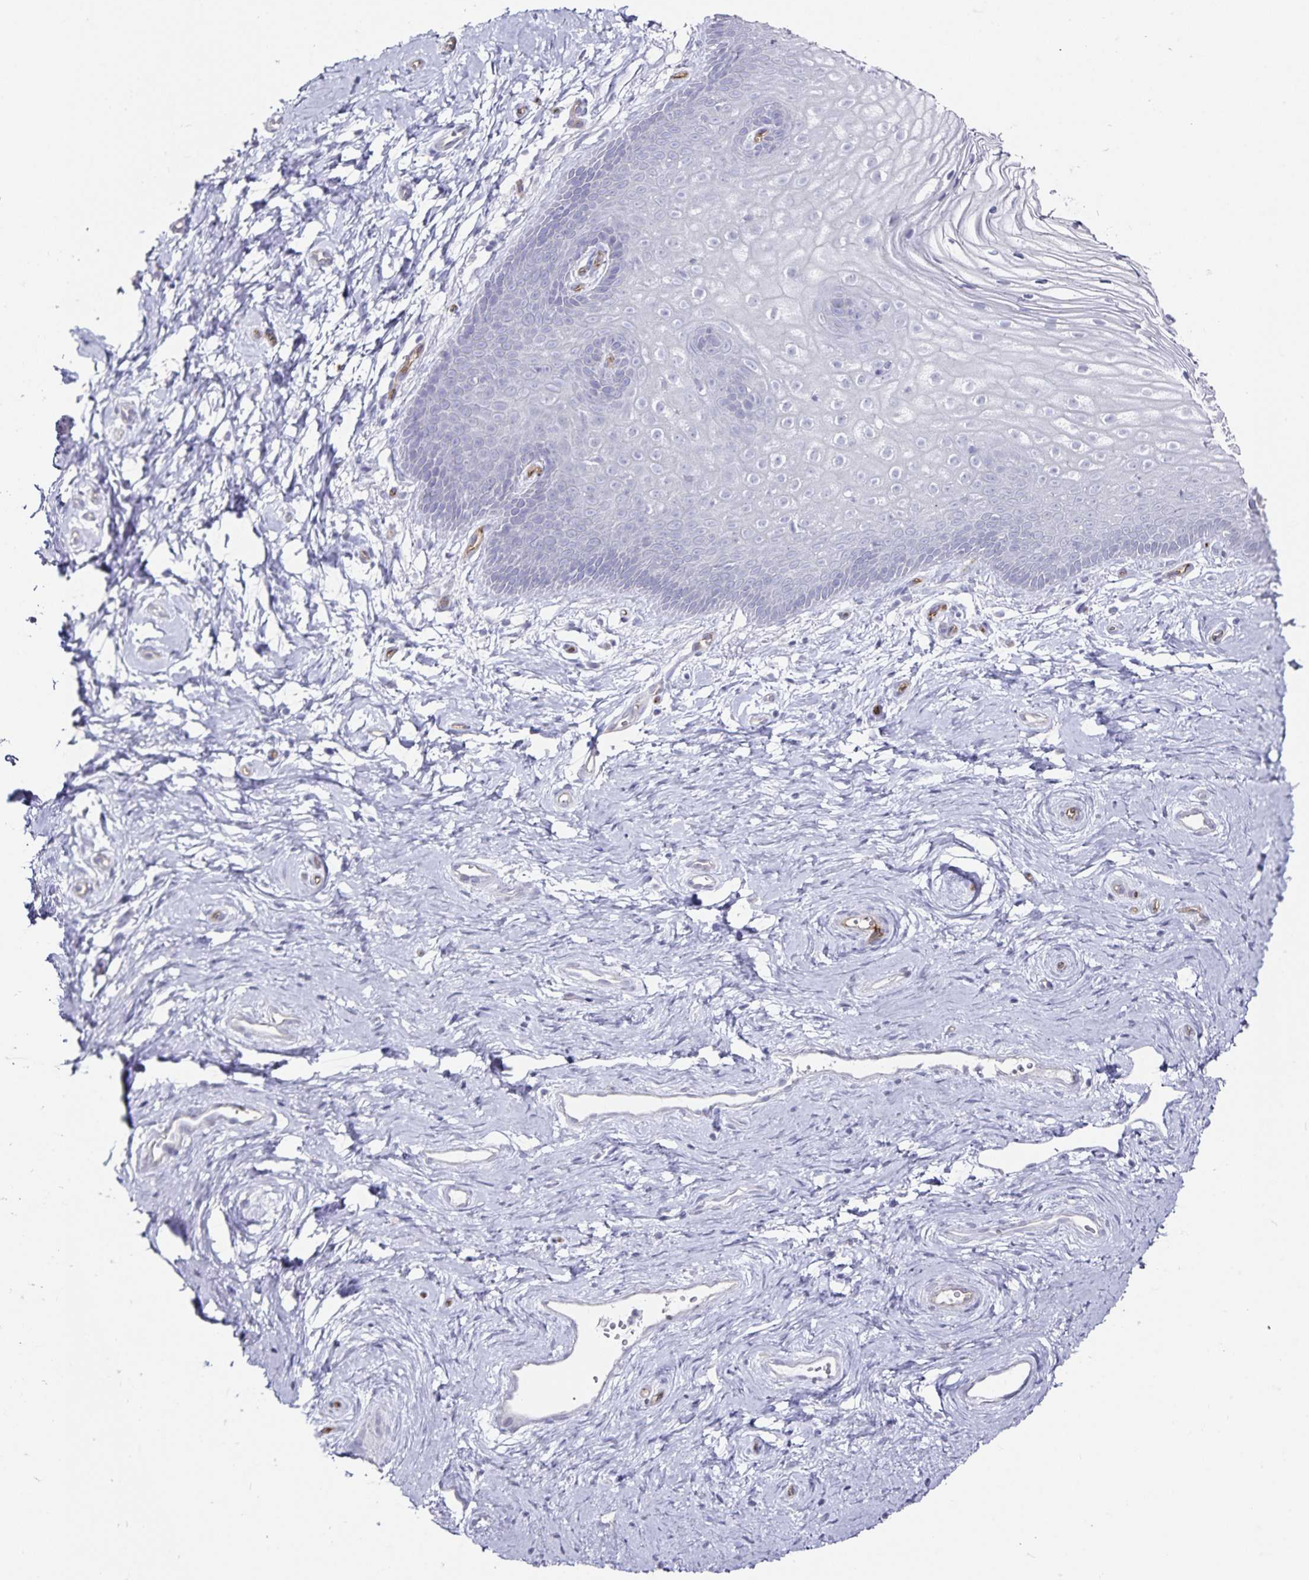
{"staining": {"intensity": "negative", "quantity": "none", "location": "none"}, "tissue": "vagina", "cell_type": "Squamous epithelial cells", "image_type": "normal", "snomed": [{"axis": "morphology", "description": "Normal tissue, NOS"}, {"axis": "topography", "description": "Vagina"}], "caption": "Histopathology image shows no significant protein positivity in squamous epithelial cells of normal vagina.", "gene": "PODXL", "patient": {"sex": "female", "age": 38}}